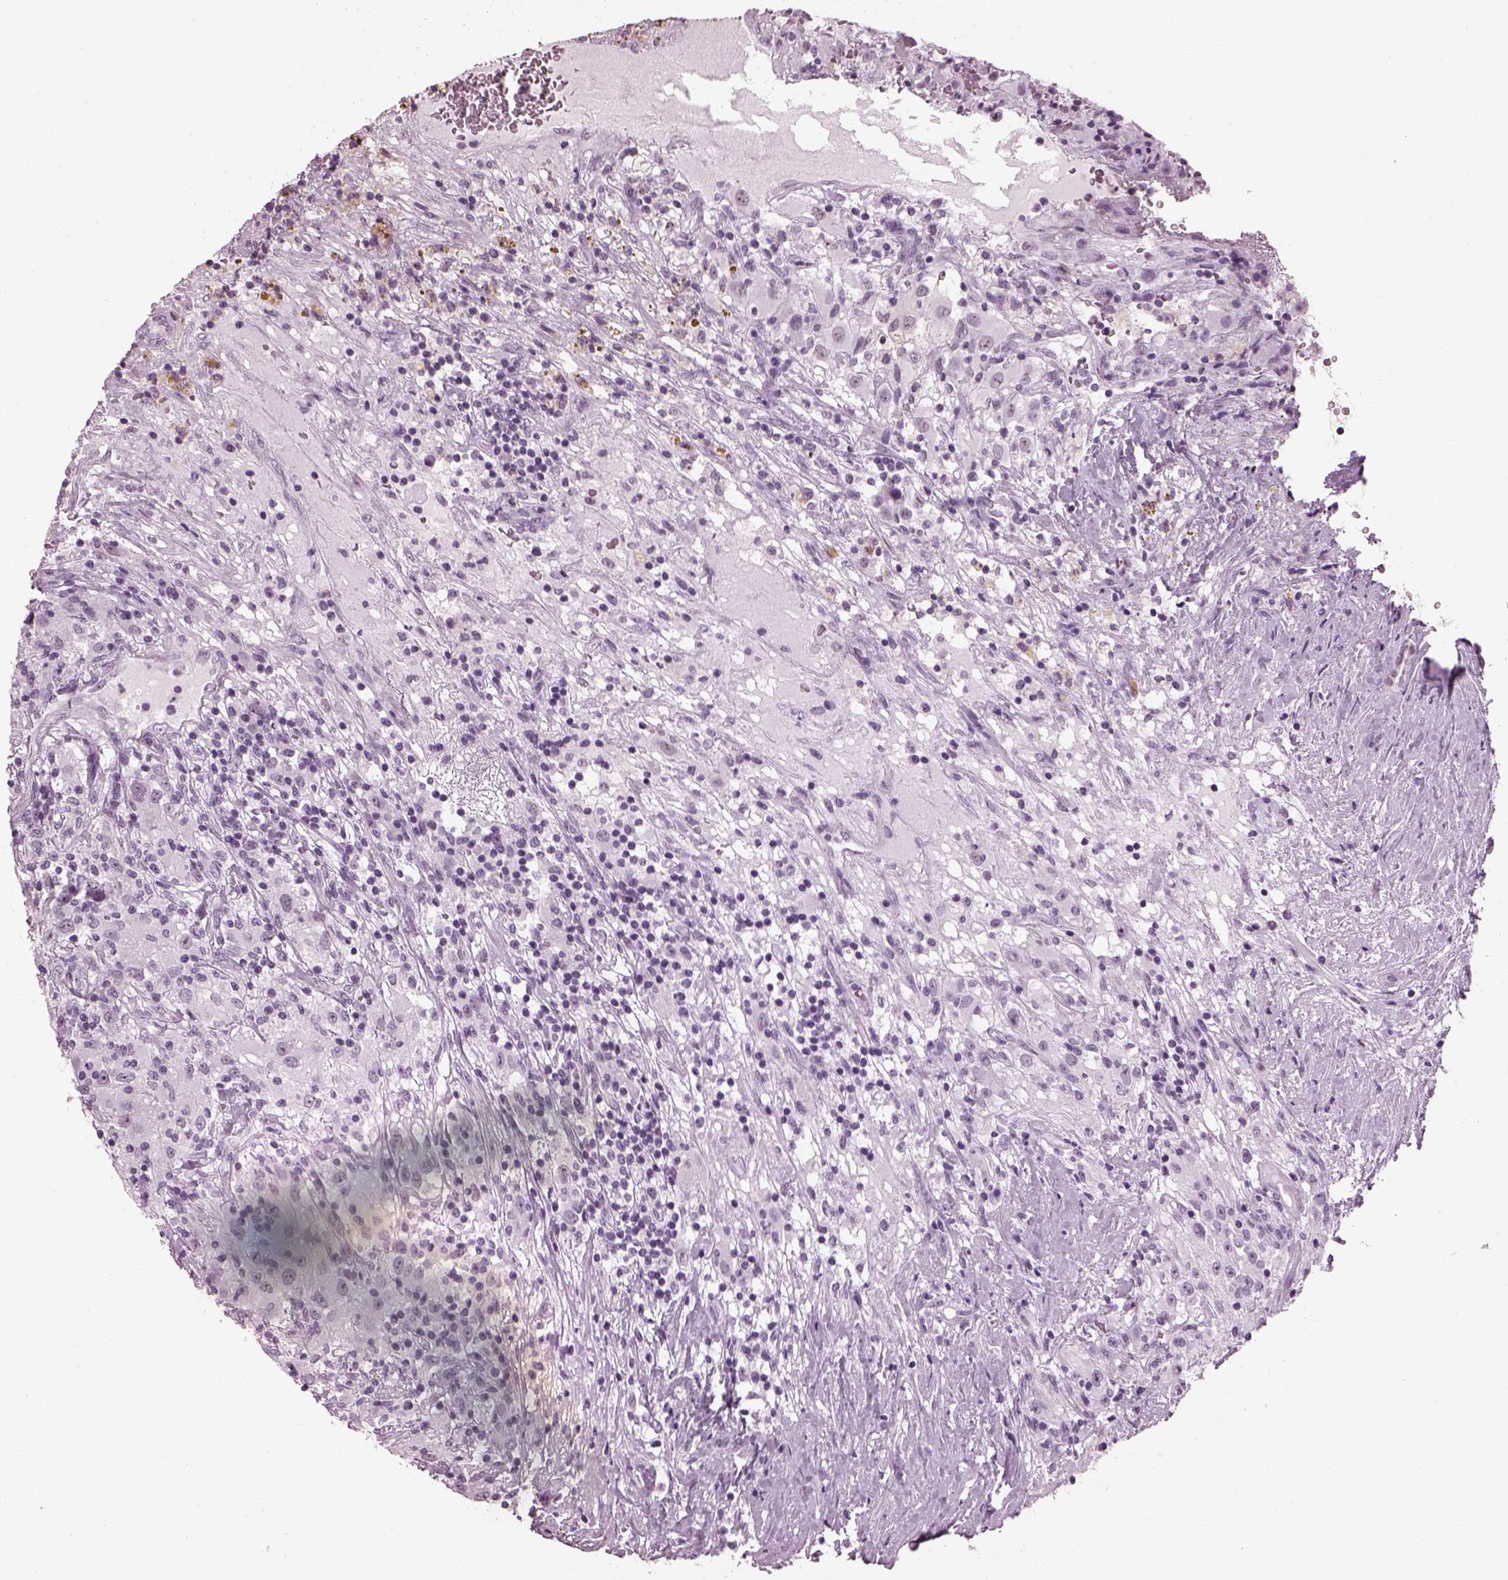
{"staining": {"intensity": "negative", "quantity": "none", "location": "none"}, "tissue": "renal cancer", "cell_type": "Tumor cells", "image_type": "cancer", "snomed": [{"axis": "morphology", "description": "Adenocarcinoma, NOS"}, {"axis": "topography", "description": "Kidney"}], "caption": "Immunohistochemistry (IHC) image of human renal cancer stained for a protein (brown), which demonstrates no expression in tumor cells.", "gene": "ADGRG2", "patient": {"sex": "female", "age": 67}}